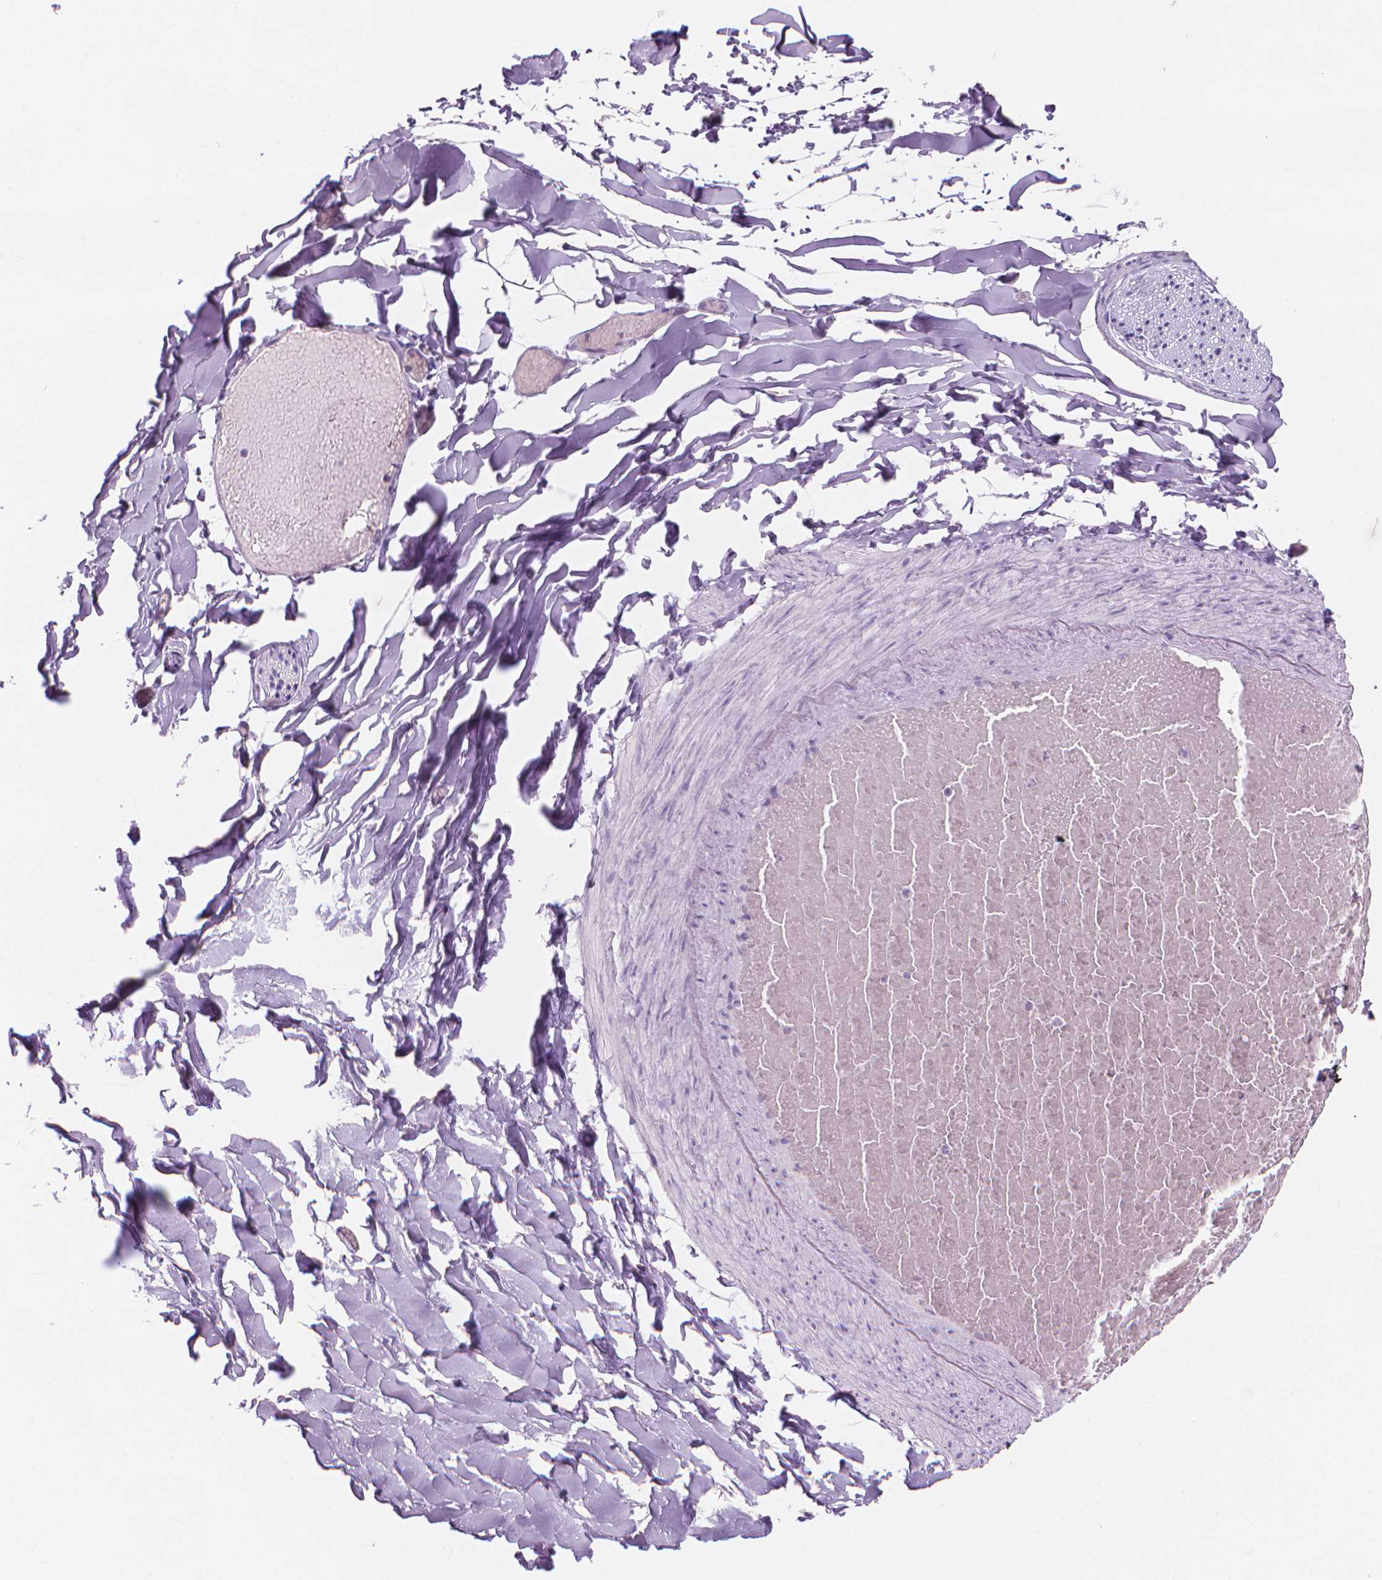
{"staining": {"intensity": "negative", "quantity": "none", "location": "none"}, "tissue": "adipose tissue", "cell_type": "Adipocytes", "image_type": "normal", "snomed": [{"axis": "morphology", "description": "Normal tissue, NOS"}, {"axis": "topography", "description": "Gallbladder"}, {"axis": "topography", "description": "Peripheral nerve tissue"}], "caption": "Immunohistochemistry micrograph of normal adipose tissue stained for a protein (brown), which reveals no positivity in adipocytes.", "gene": "ENSG00000187186", "patient": {"sex": "female", "age": 45}}